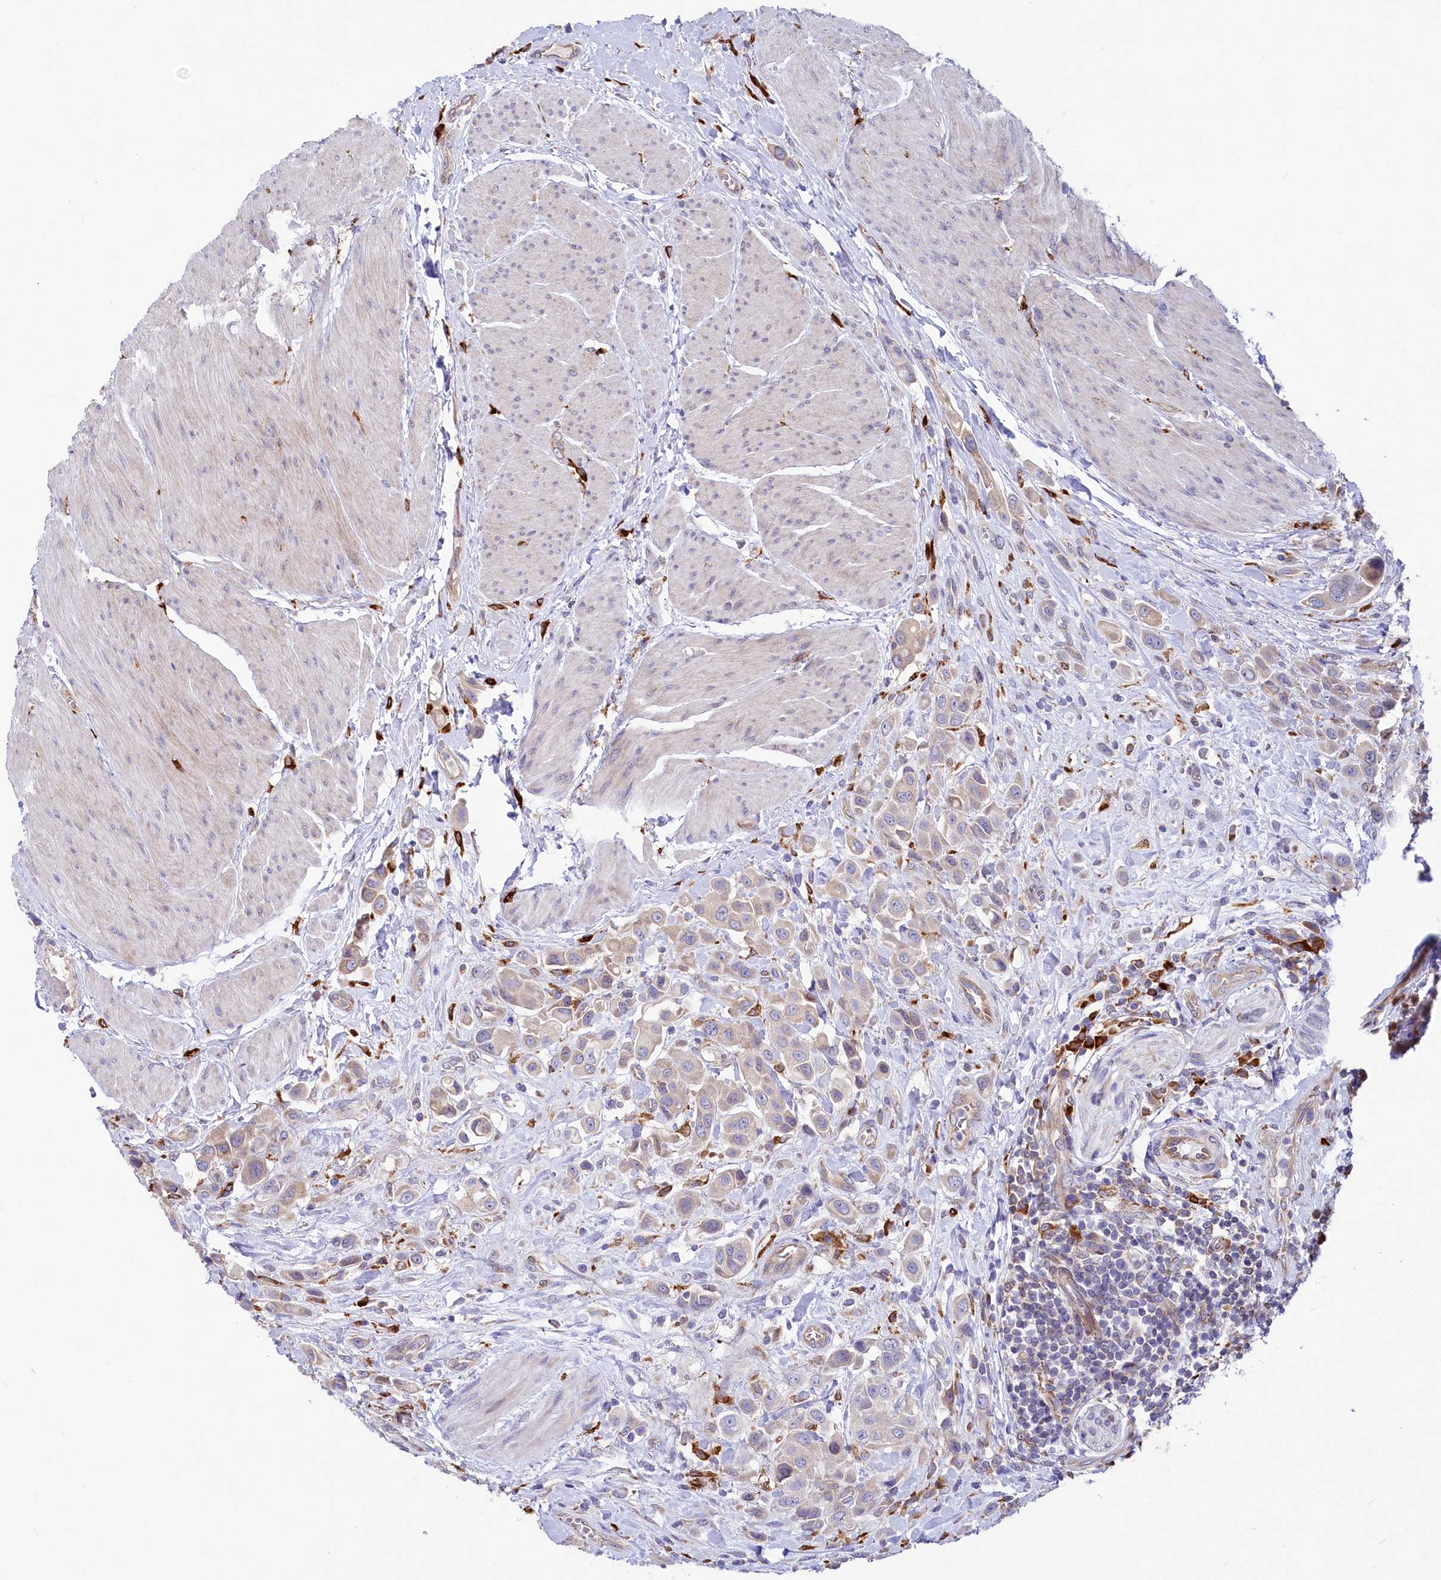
{"staining": {"intensity": "weak", "quantity": "25%-75%", "location": "cytoplasmic/membranous"}, "tissue": "urothelial cancer", "cell_type": "Tumor cells", "image_type": "cancer", "snomed": [{"axis": "morphology", "description": "Urothelial carcinoma, High grade"}, {"axis": "topography", "description": "Urinary bladder"}], "caption": "Immunohistochemical staining of urothelial cancer exhibits weak cytoplasmic/membranous protein positivity in about 25%-75% of tumor cells.", "gene": "CHID1", "patient": {"sex": "male", "age": 50}}